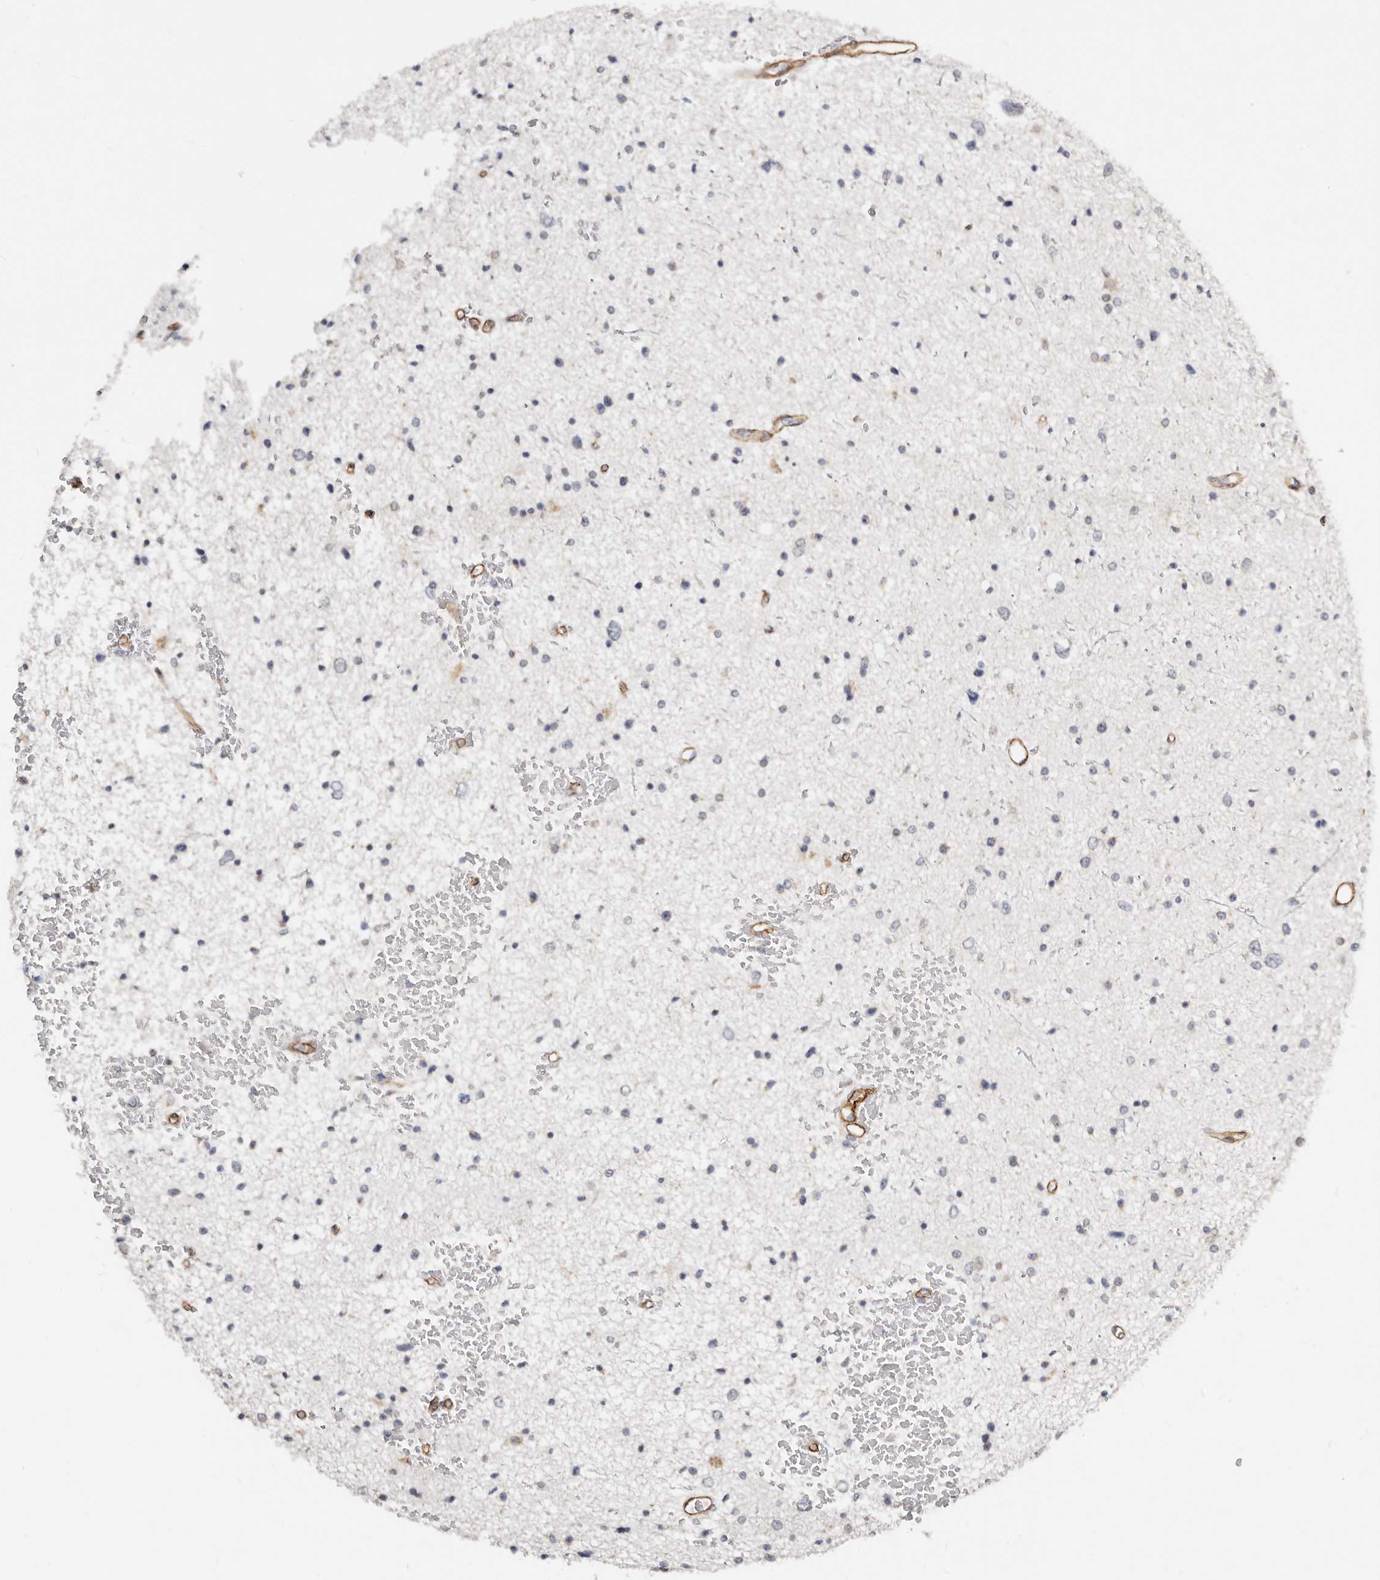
{"staining": {"intensity": "negative", "quantity": "none", "location": "none"}, "tissue": "glioma", "cell_type": "Tumor cells", "image_type": "cancer", "snomed": [{"axis": "morphology", "description": "Glioma, malignant, Low grade"}, {"axis": "topography", "description": "Cerebral cortex"}], "caption": "This is an immunohistochemistry histopathology image of human malignant glioma (low-grade). There is no expression in tumor cells.", "gene": "RABAC1", "patient": {"sex": "female", "age": 39}}